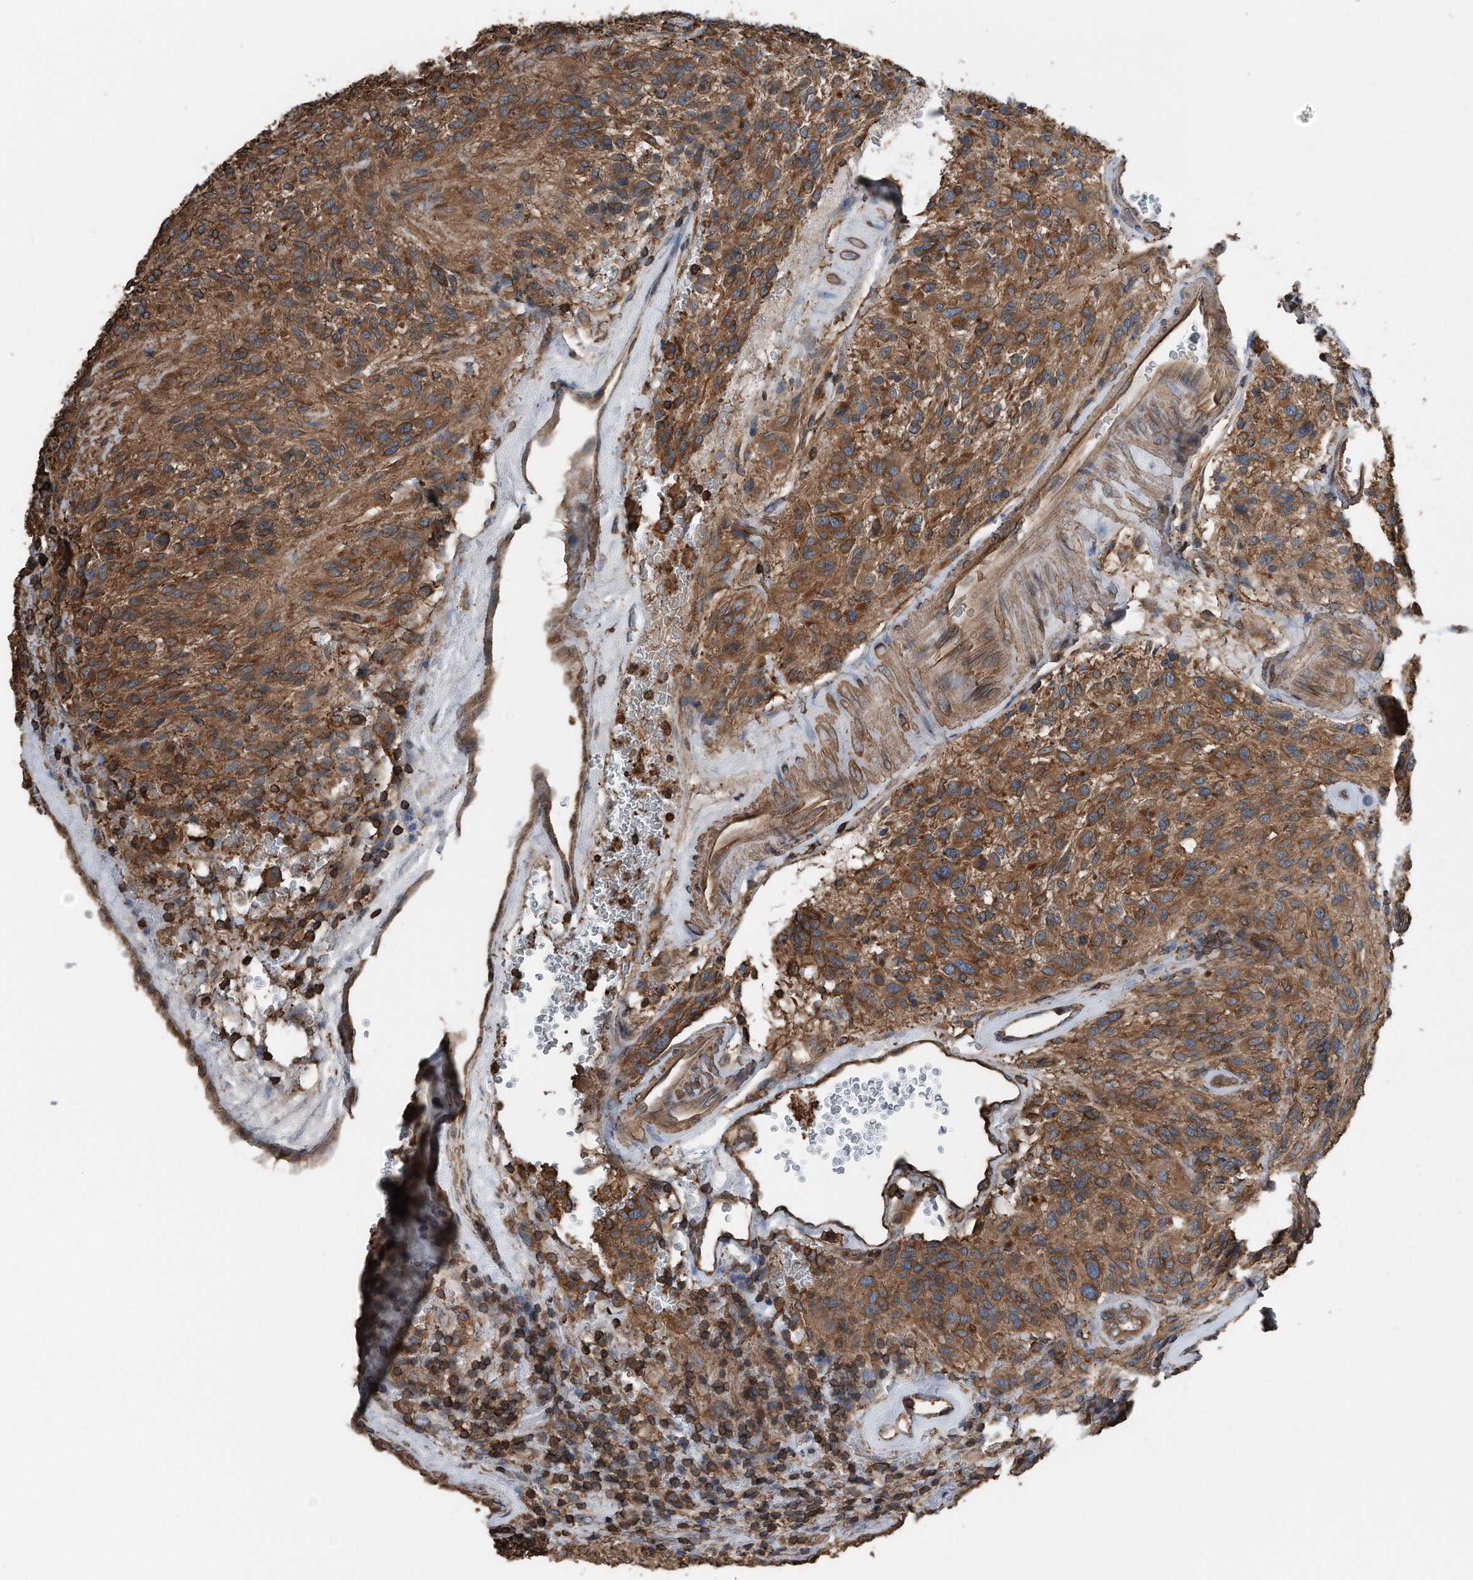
{"staining": {"intensity": "moderate", "quantity": ">75%", "location": "cytoplasmic/membranous"}, "tissue": "glioma", "cell_type": "Tumor cells", "image_type": "cancer", "snomed": [{"axis": "morphology", "description": "Glioma, malignant, High grade"}, {"axis": "topography", "description": "Brain"}], "caption": "The photomicrograph displays immunohistochemical staining of glioma. There is moderate cytoplasmic/membranous staining is identified in approximately >75% of tumor cells.", "gene": "RSPO3", "patient": {"sex": "male", "age": 47}}